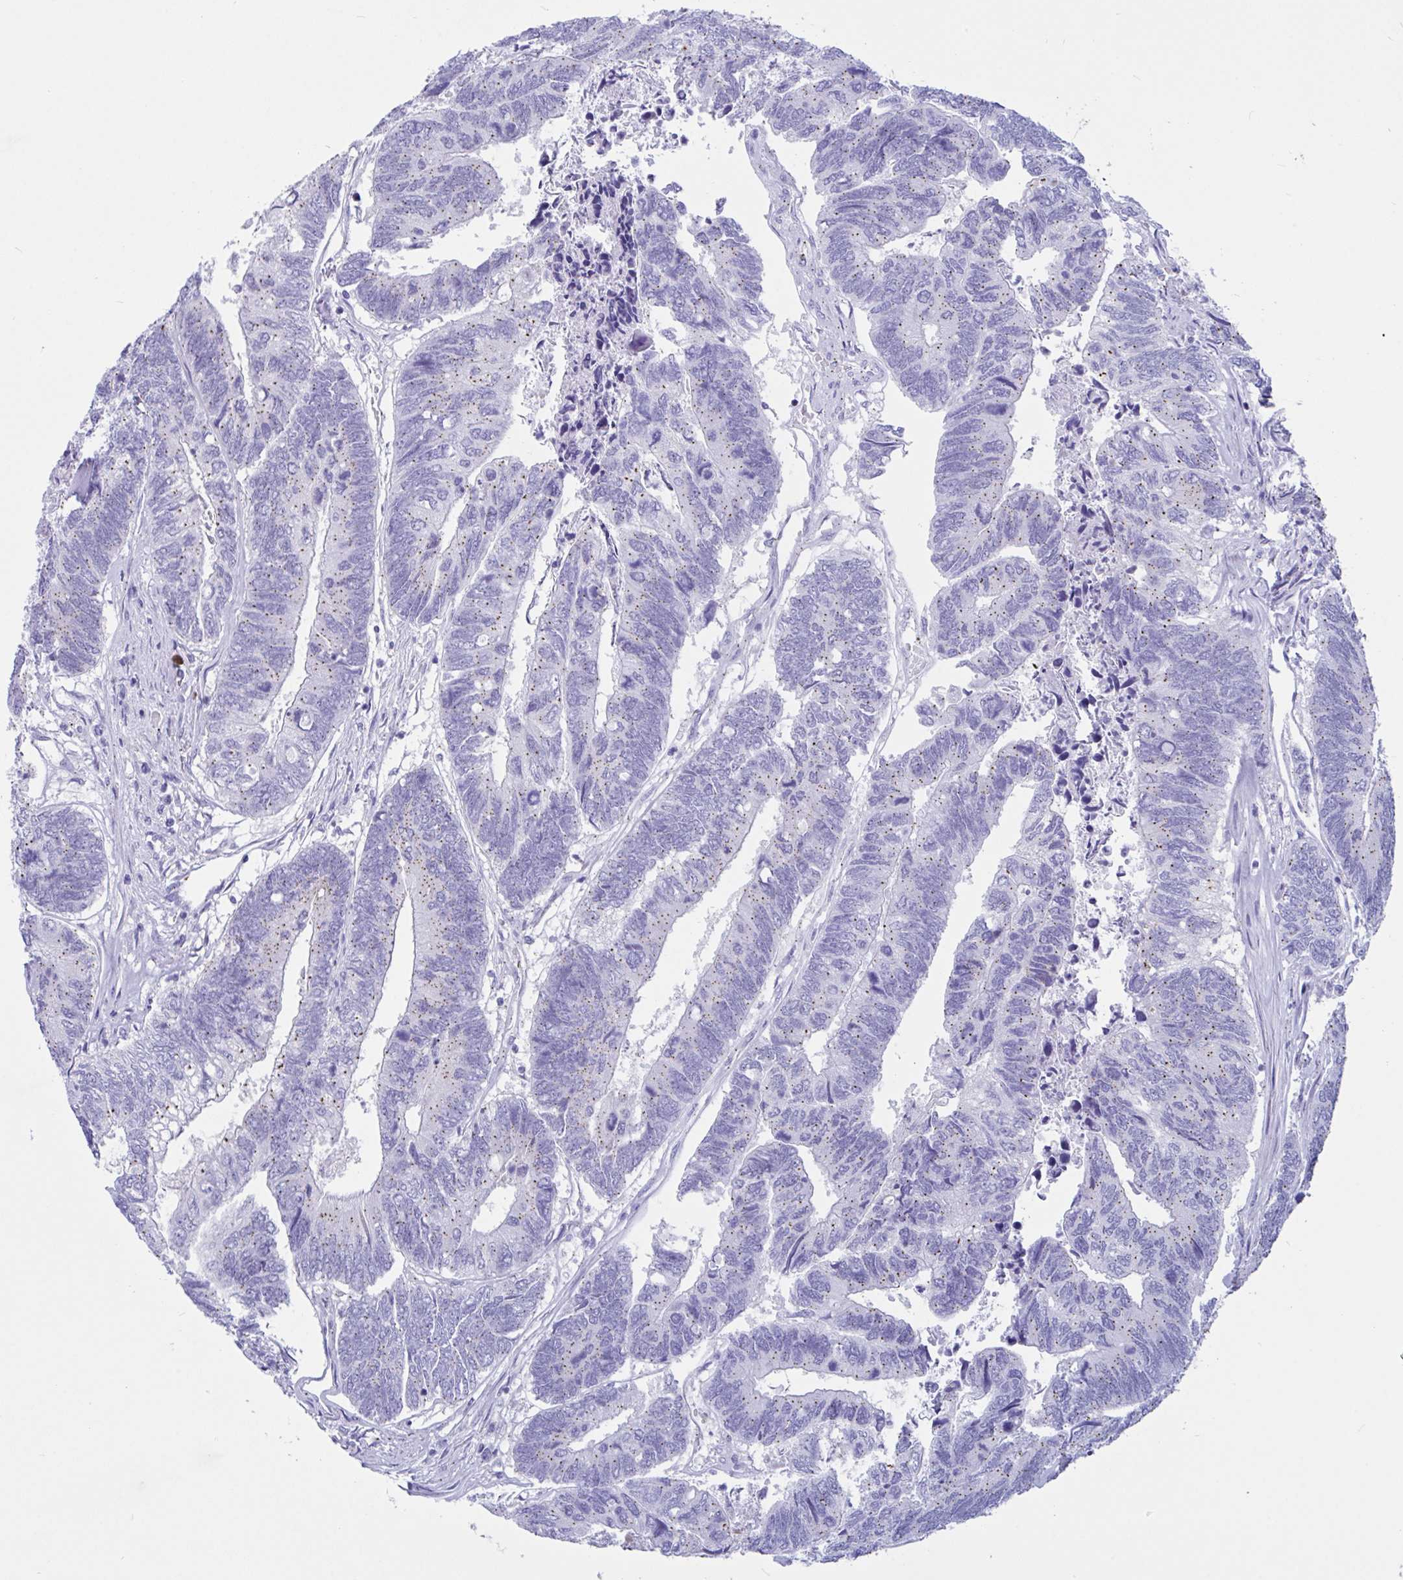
{"staining": {"intensity": "weak", "quantity": "25%-75%", "location": "cytoplasmic/membranous"}, "tissue": "colorectal cancer", "cell_type": "Tumor cells", "image_type": "cancer", "snomed": [{"axis": "morphology", "description": "Adenocarcinoma, NOS"}, {"axis": "topography", "description": "Colon"}], "caption": "Tumor cells show weak cytoplasmic/membranous staining in about 25%-75% of cells in colorectal adenocarcinoma.", "gene": "RNASE3", "patient": {"sex": "female", "age": 67}}